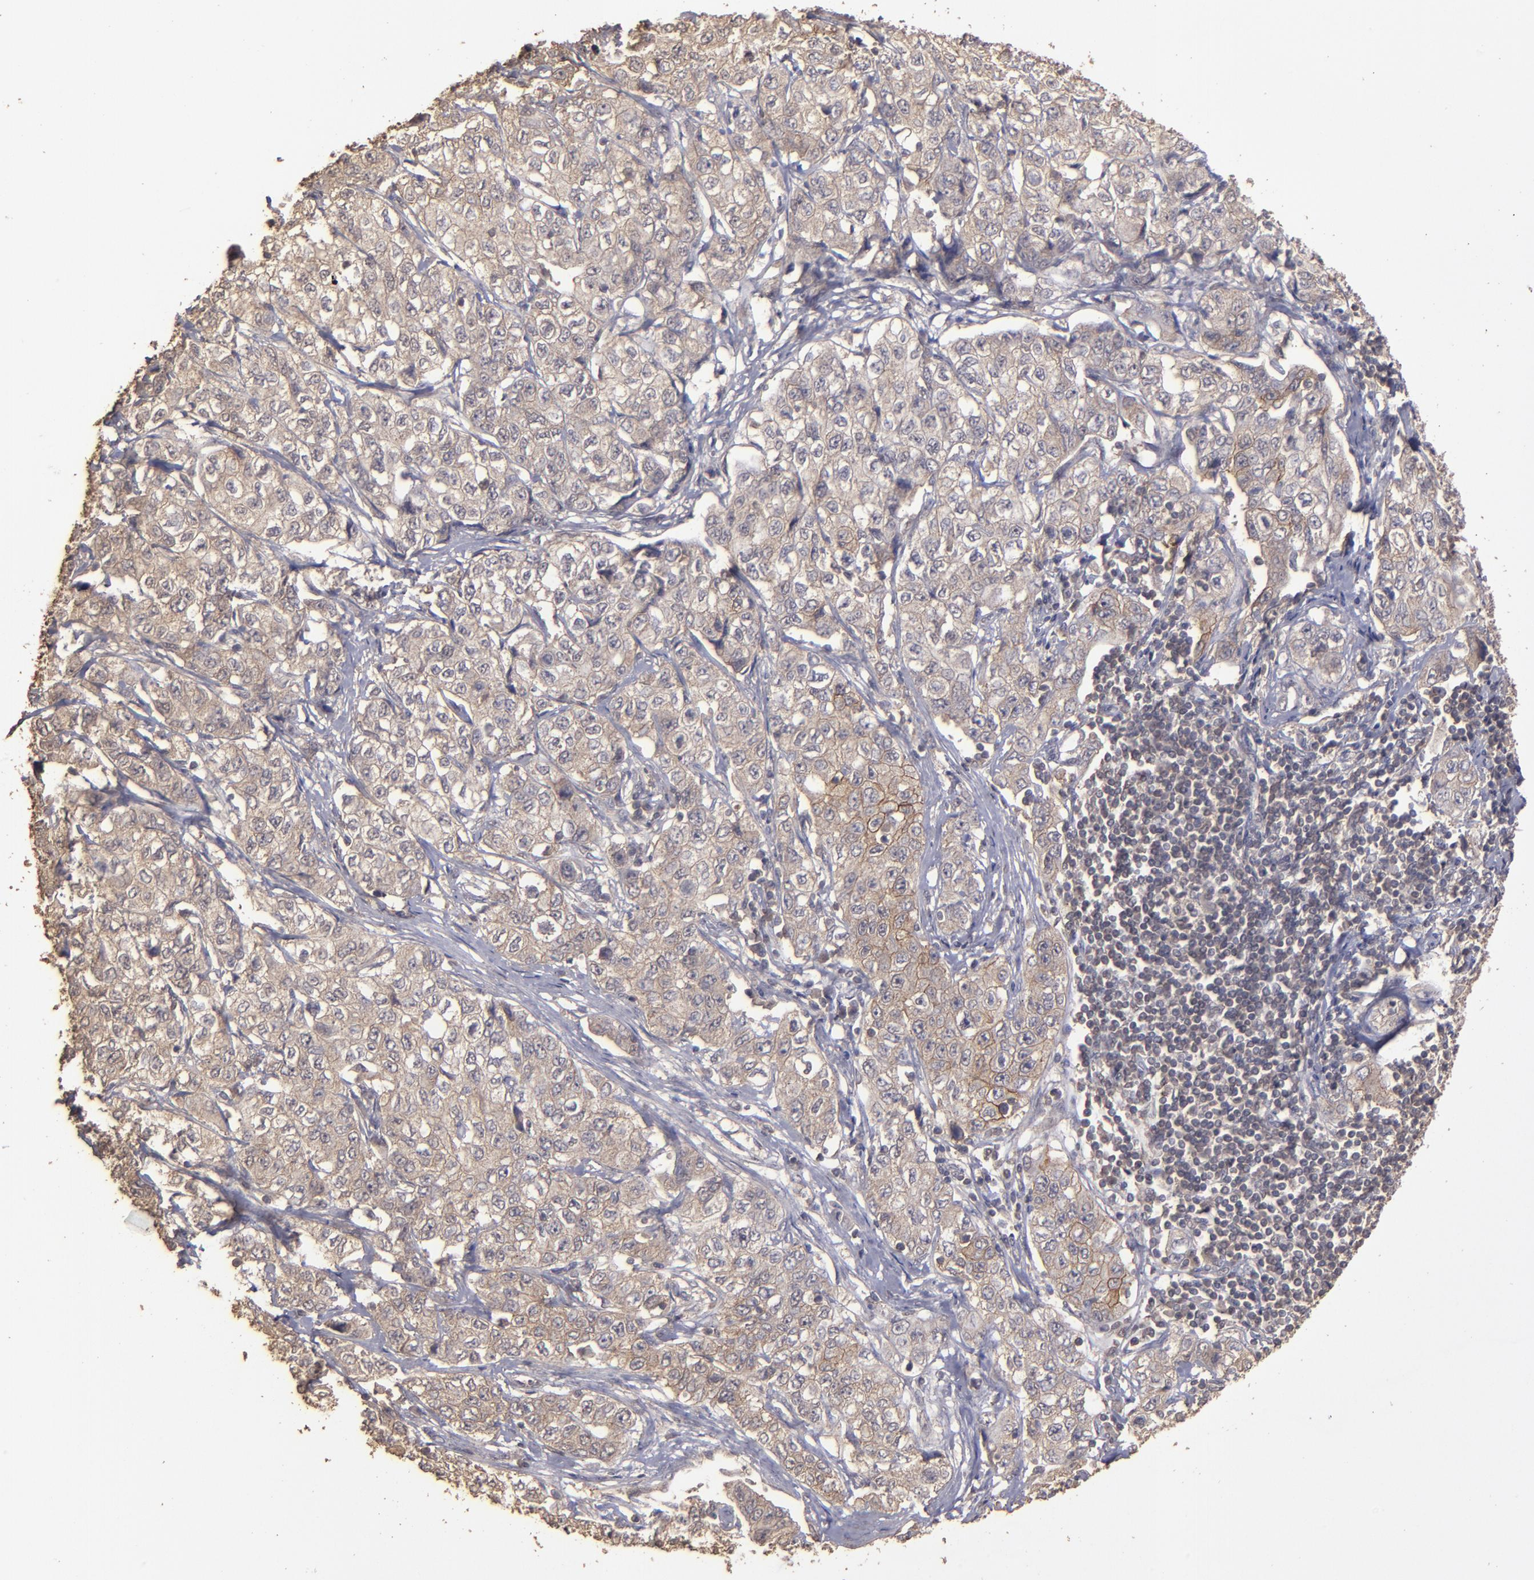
{"staining": {"intensity": "moderate", "quantity": "25%-75%", "location": "cytoplasmic/membranous"}, "tissue": "stomach cancer", "cell_type": "Tumor cells", "image_type": "cancer", "snomed": [{"axis": "morphology", "description": "Adenocarcinoma, NOS"}, {"axis": "topography", "description": "Stomach"}], "caption": "Immunohistochemical staining of human stomach adenocarcinoma displays moderate cytoplasmic/membranous protein positivity in approximately 25%-75% of tumor cells.", "gene": "FAT1", "patient": {"sex": "male", "age": 48}}